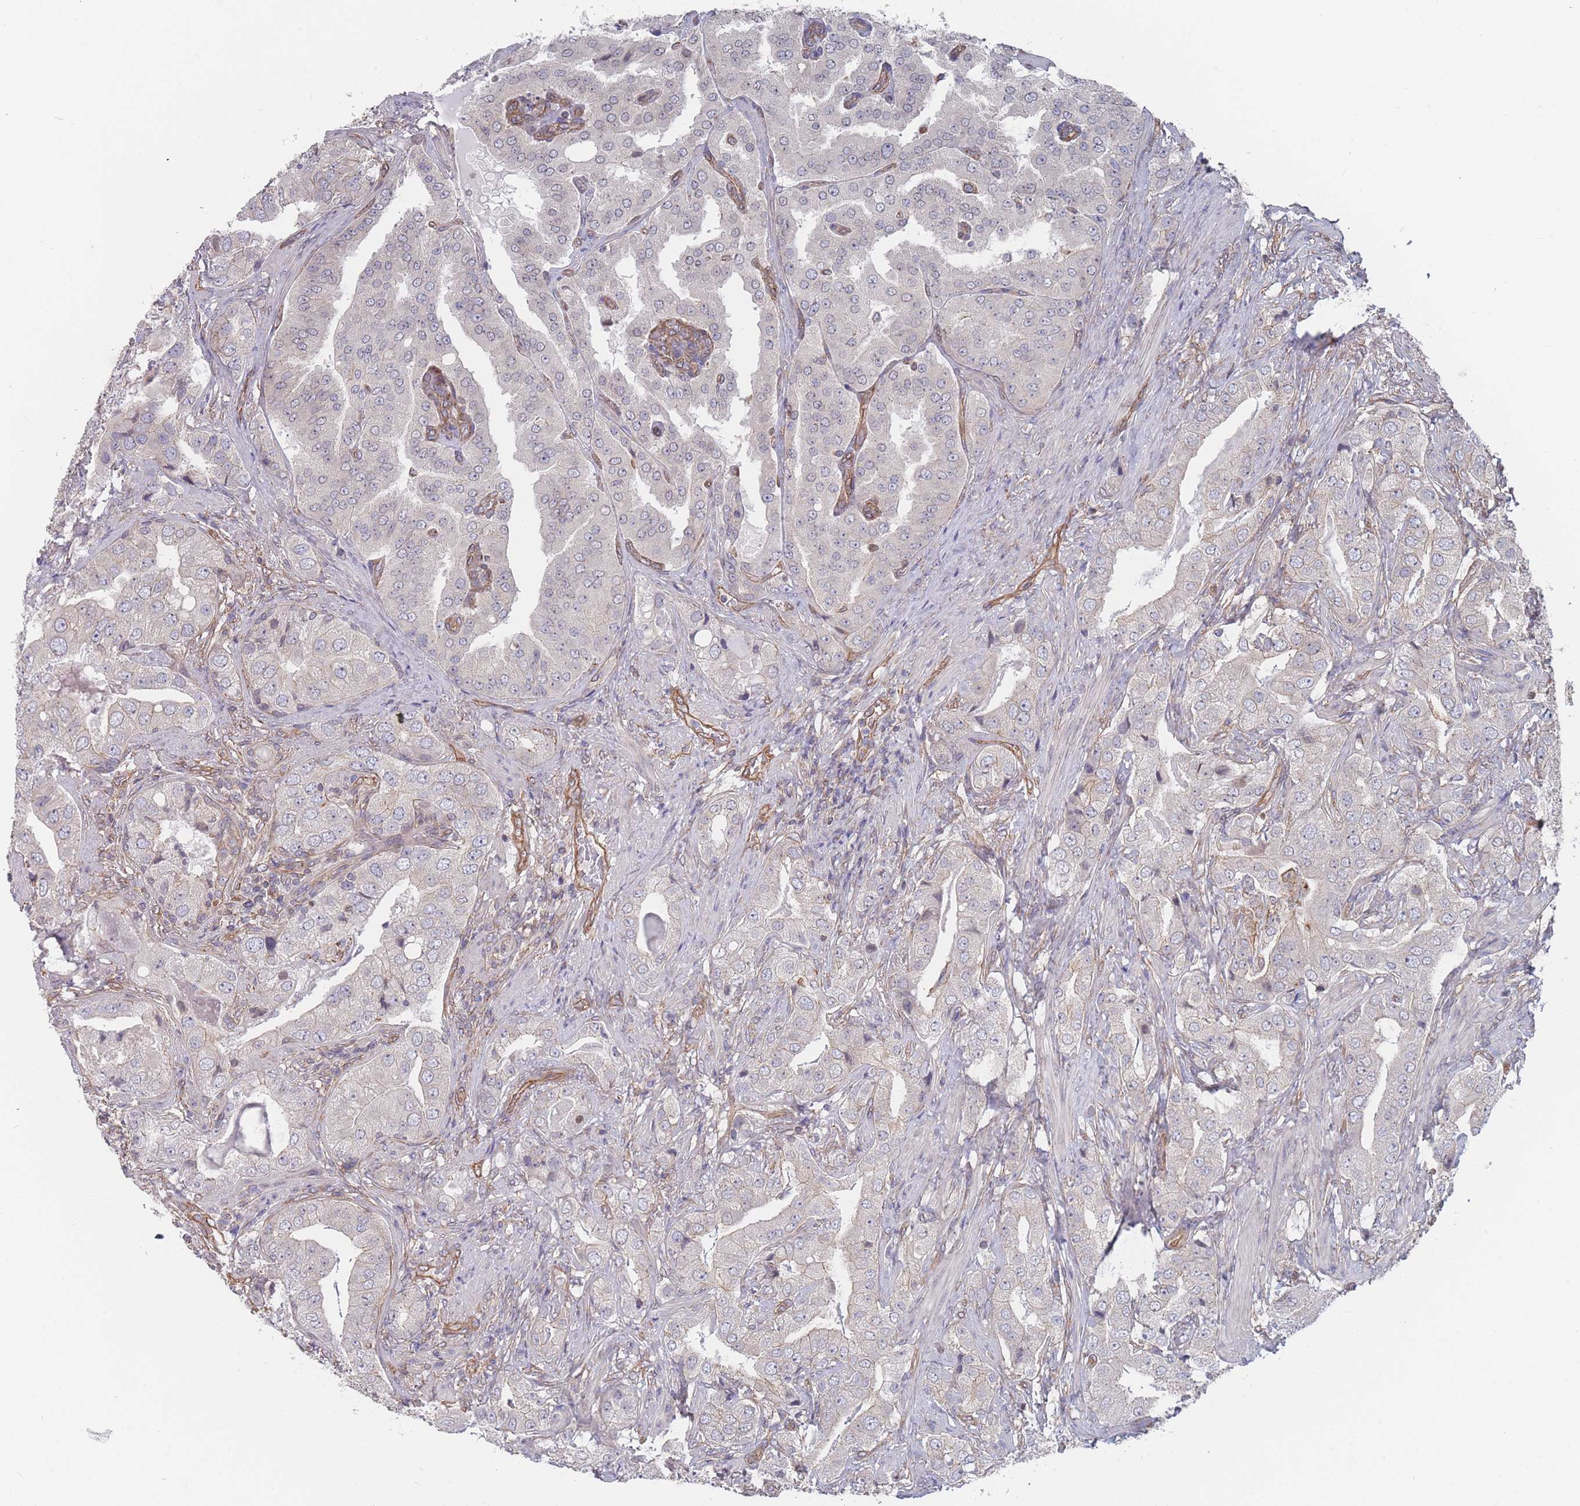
{"staining": {"intensity": "negative", "quantity": "none", "location": "none"}, "tissue": "prostate cancer", "cell_type": "Tumor cells", "image_type": "cancer", "snomed": [{"axis": "morphology", "description": "Adenocarcinoma, High grade"}, {"axis": "topography", "description": "Prostate"}], "caption": "Immunohistochemistry (IHC) photomicrograph of neoplastic tissue: human prostate cancer stained with DAB (3,3'-diaminobenzidine) demonstrates no significant protein staining in tumor cells.", "gene": "SLC1A6", "patient": {"sex": "male", "age": 63}}